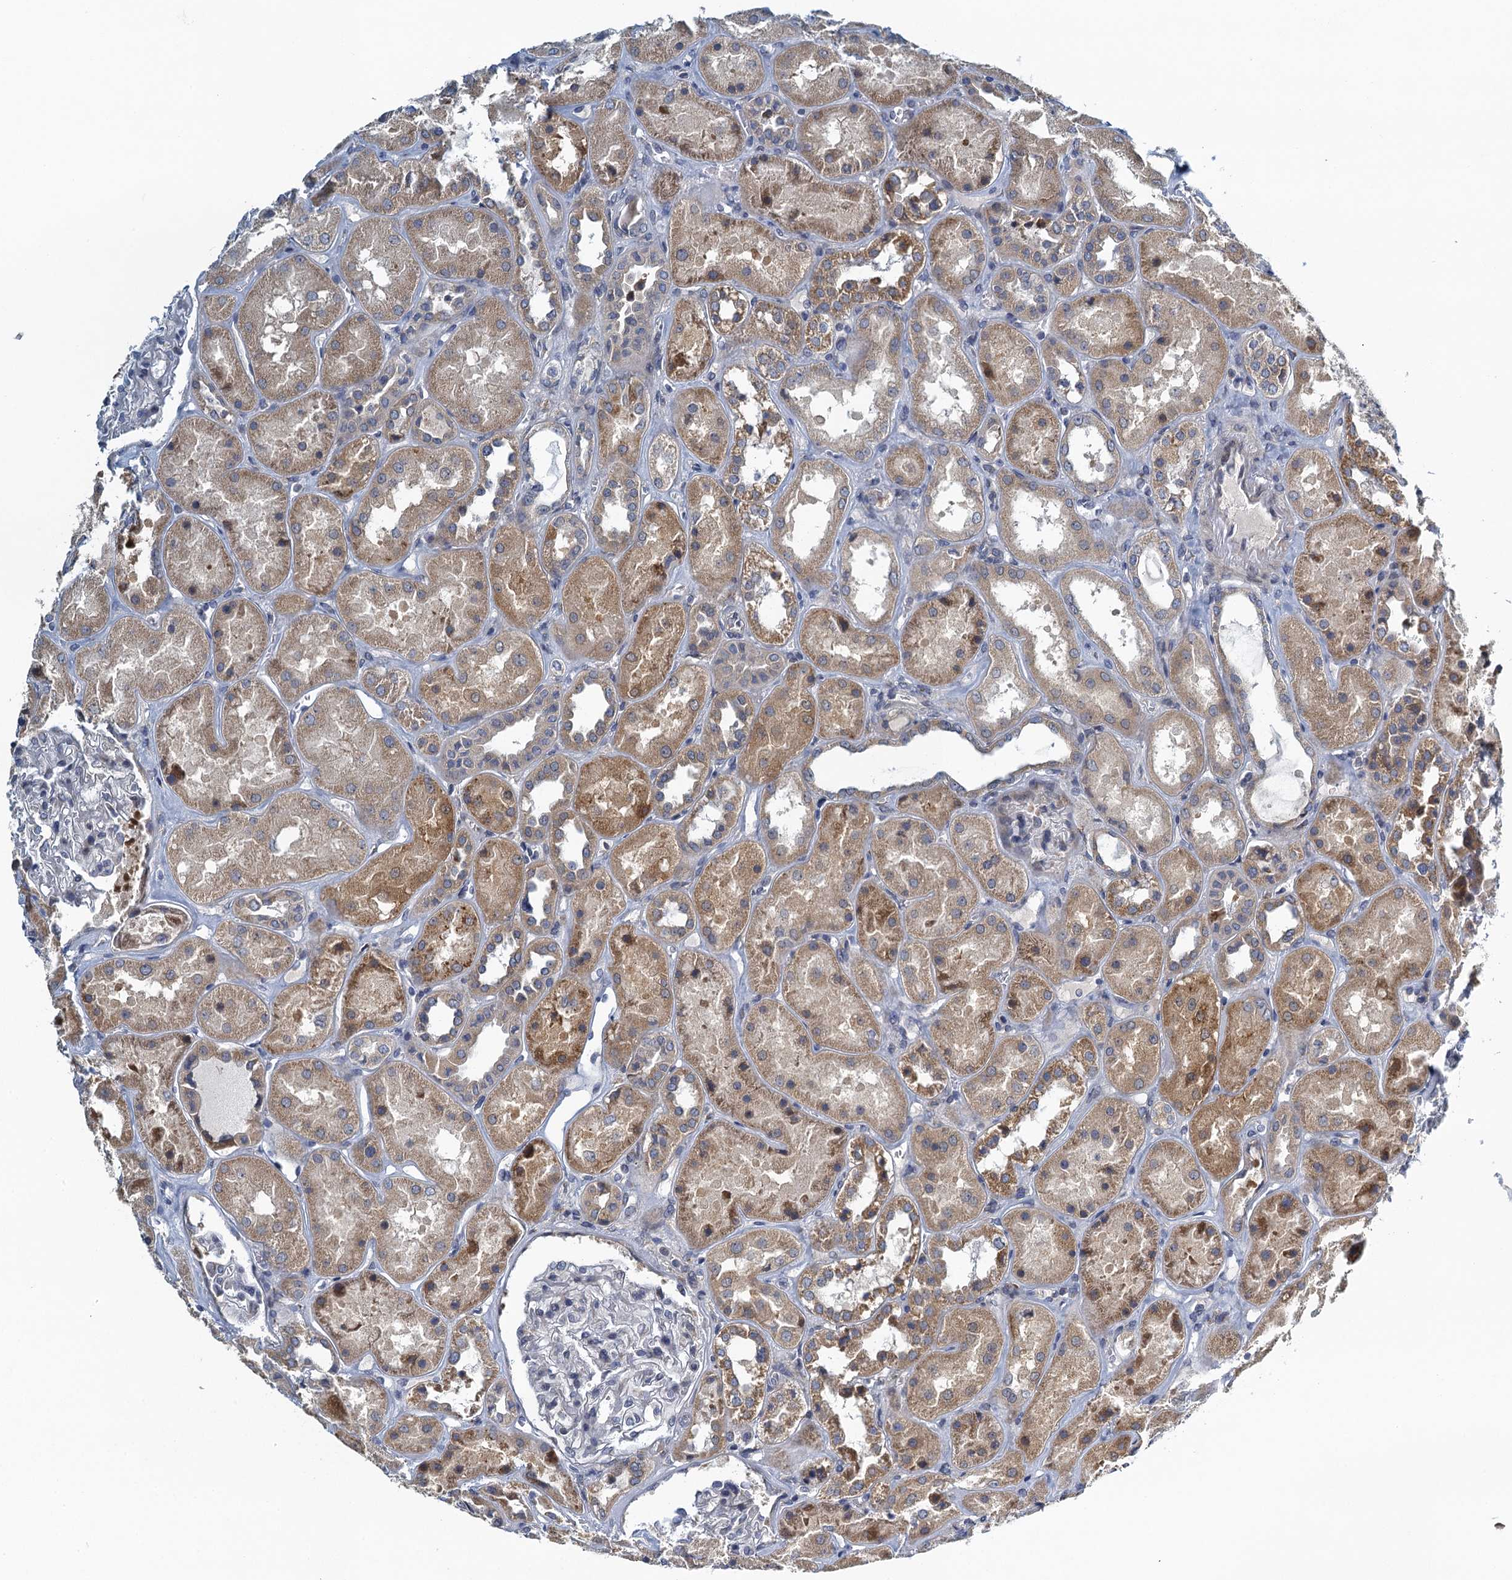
{"staining": {"intensity": "negative", "quantity": "none", "location": "none"}, "tissue": "kidney", "cell_type": "Cells in glomeruli", "image_type": "normal", "snomed": [{"axis": "morphology", "description": "Normal tissue, NOS"}, {"axis": "topography", "description": "Kidney"}], "caption": "A histopathology image of human kidney is negative for staining in cells in glomeruli. (DAB immunohistochemistry visualized using brightfield microscopy, high magnification).", "gene": "ALG2", "patient": {"sex": "male", "age": 70}}